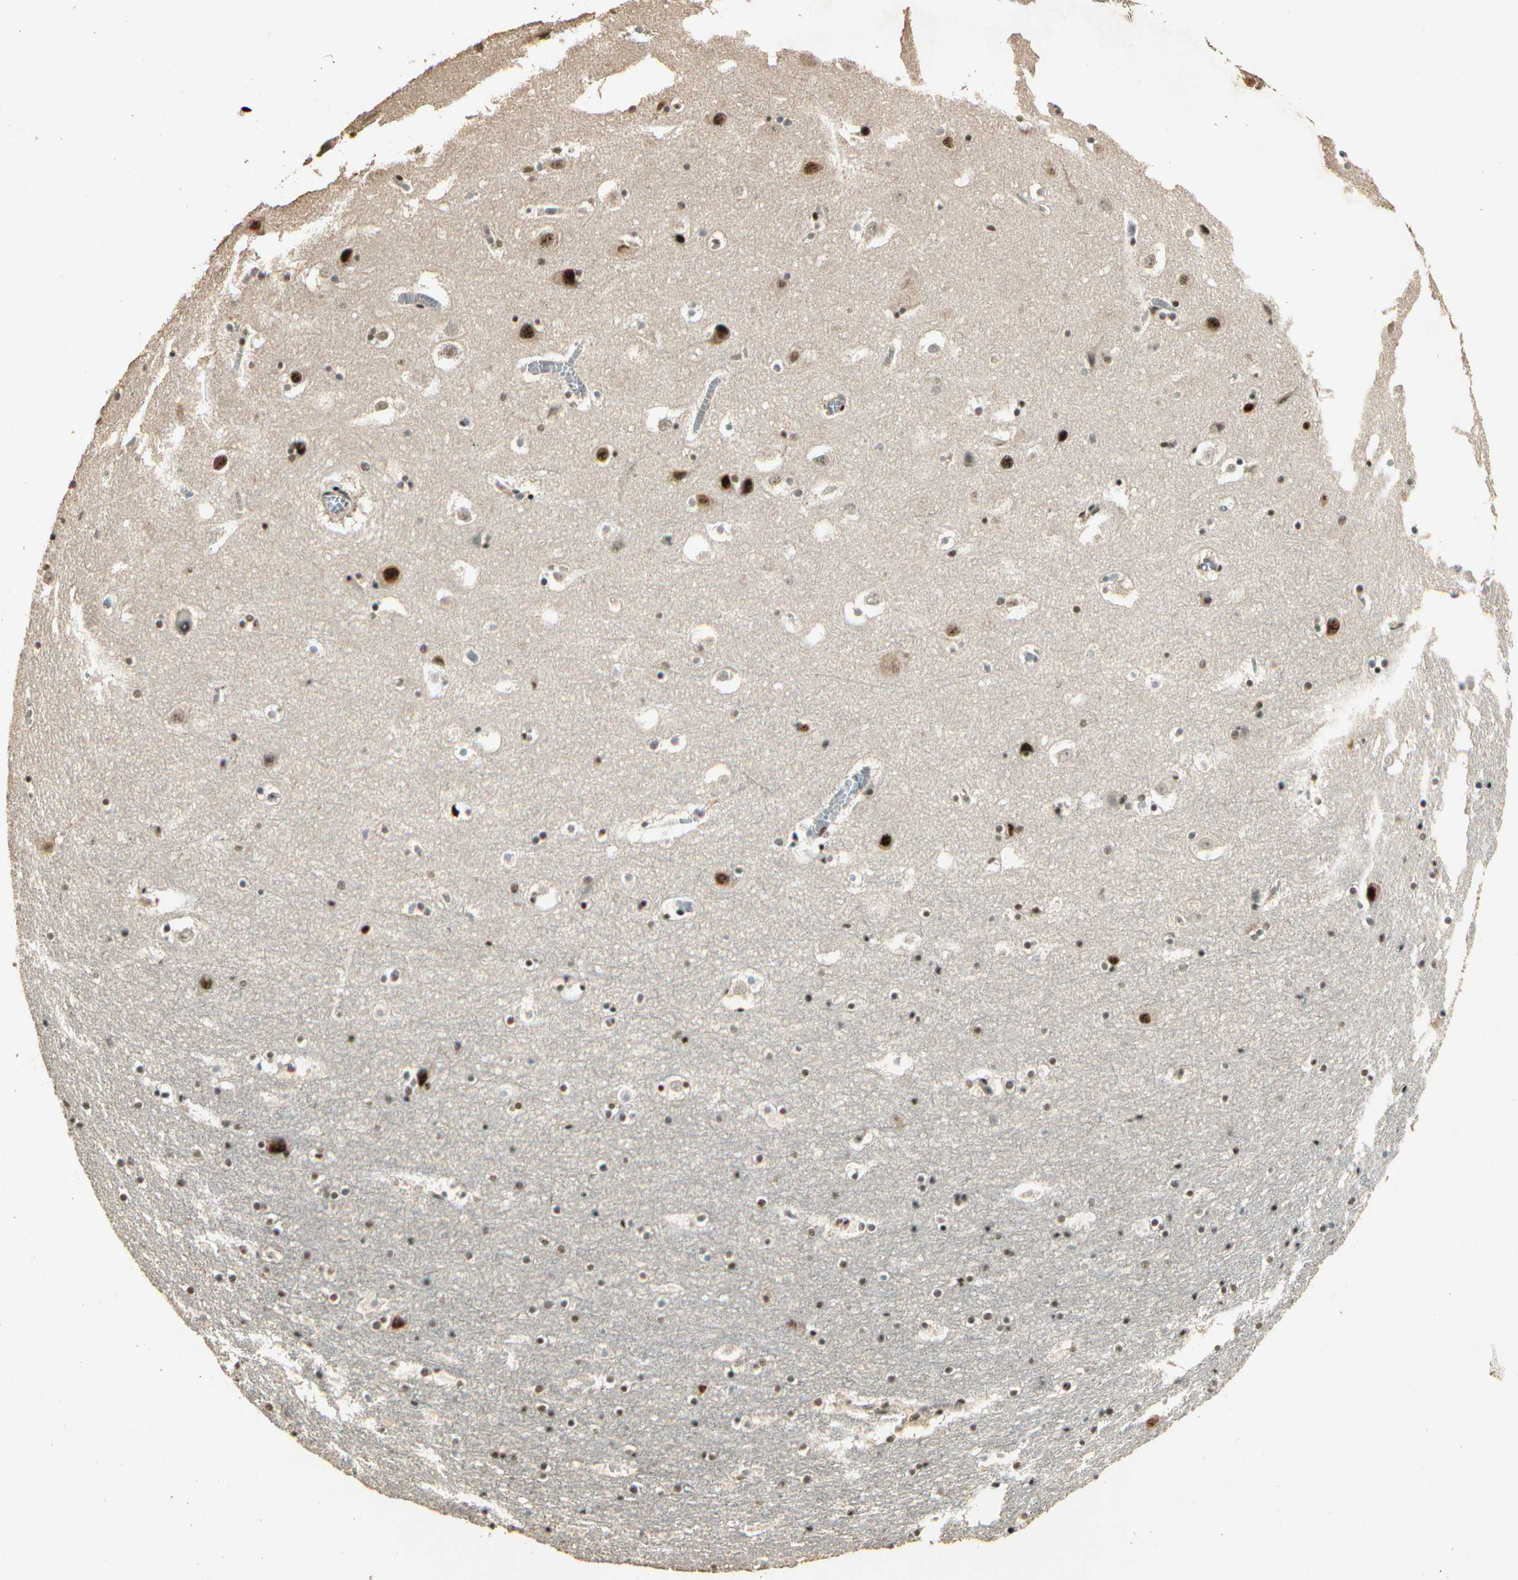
{"staining": {"intensity": "moderate", "quantity": "25%-75%", "location": "nuclear"}, "tissue": "hippocampus", "cell_type": "Glial cells", "image_type": "normal", "snomed": [{"axis": "morphology", "description": "Normal tissue, NOS"}, {"axis": "topography", "description": "Hippocampus"}], "caption": "The immunohistochemical stain labels moderate nuclear staining in glial cells of unremarkable hippocampus.", "gene": "RBM25", "patient": {"sex": "male", "age": 45}}